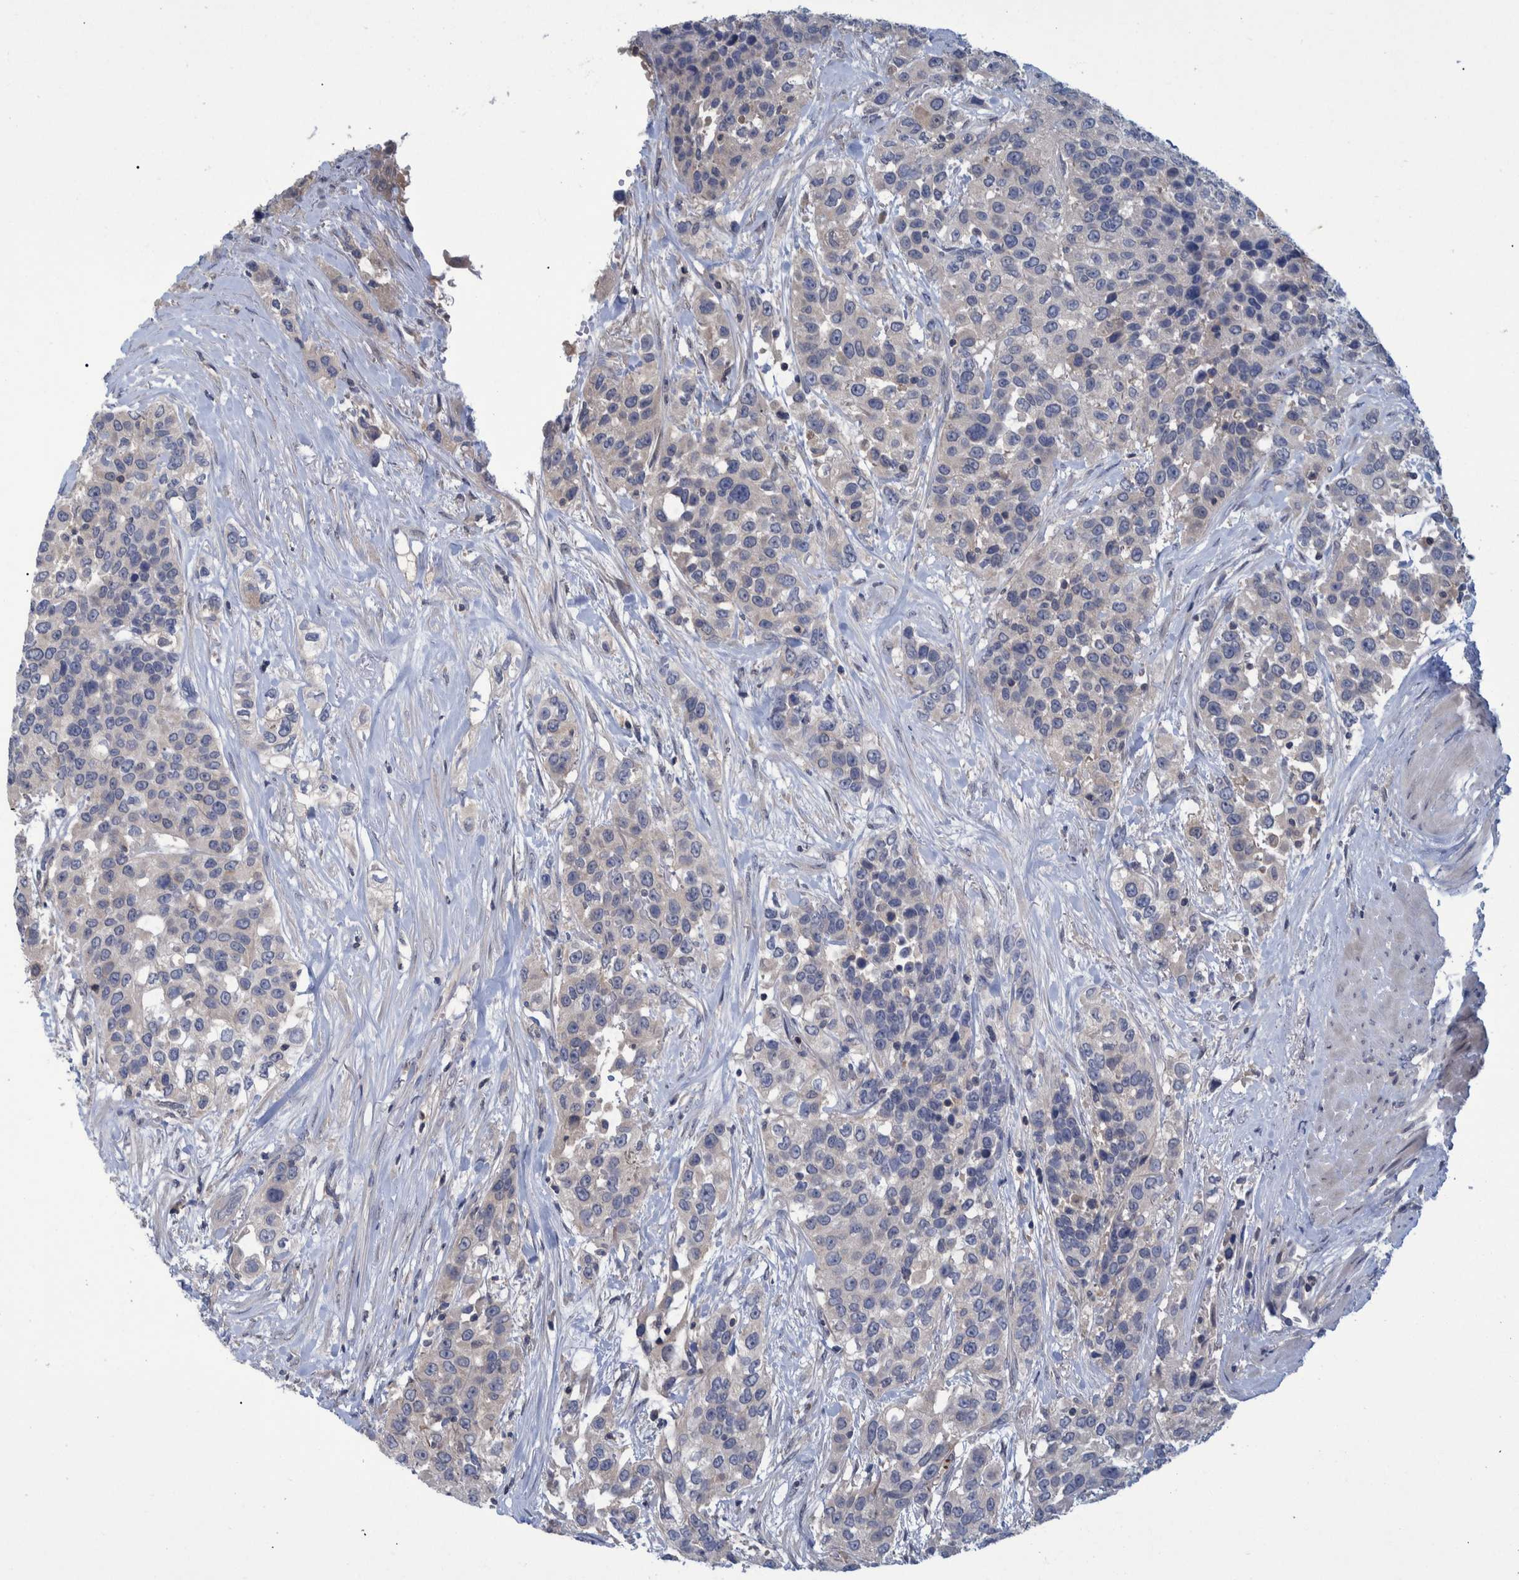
{"staining": {"intensity": "negative", "quantity": "none", "location": "none"}, "tissue": "urothelial cancer", "cell_type": "Tumor cells", "image_type": "cancer", "snomed": [{"axis": "morphology", "description": "Urothelial carcinoma, High grade"}, {"axis": "topography", "description": "Urinary bladder"}], "caption": "Urothelial cancer was stained to show a protein in brown. There is no significant staining in tumor cells. (Brightfield microscopy of DAB IHC at high magnification).", "gene": "PCYT2", "patient": {"sex": "female", "age": 80}}